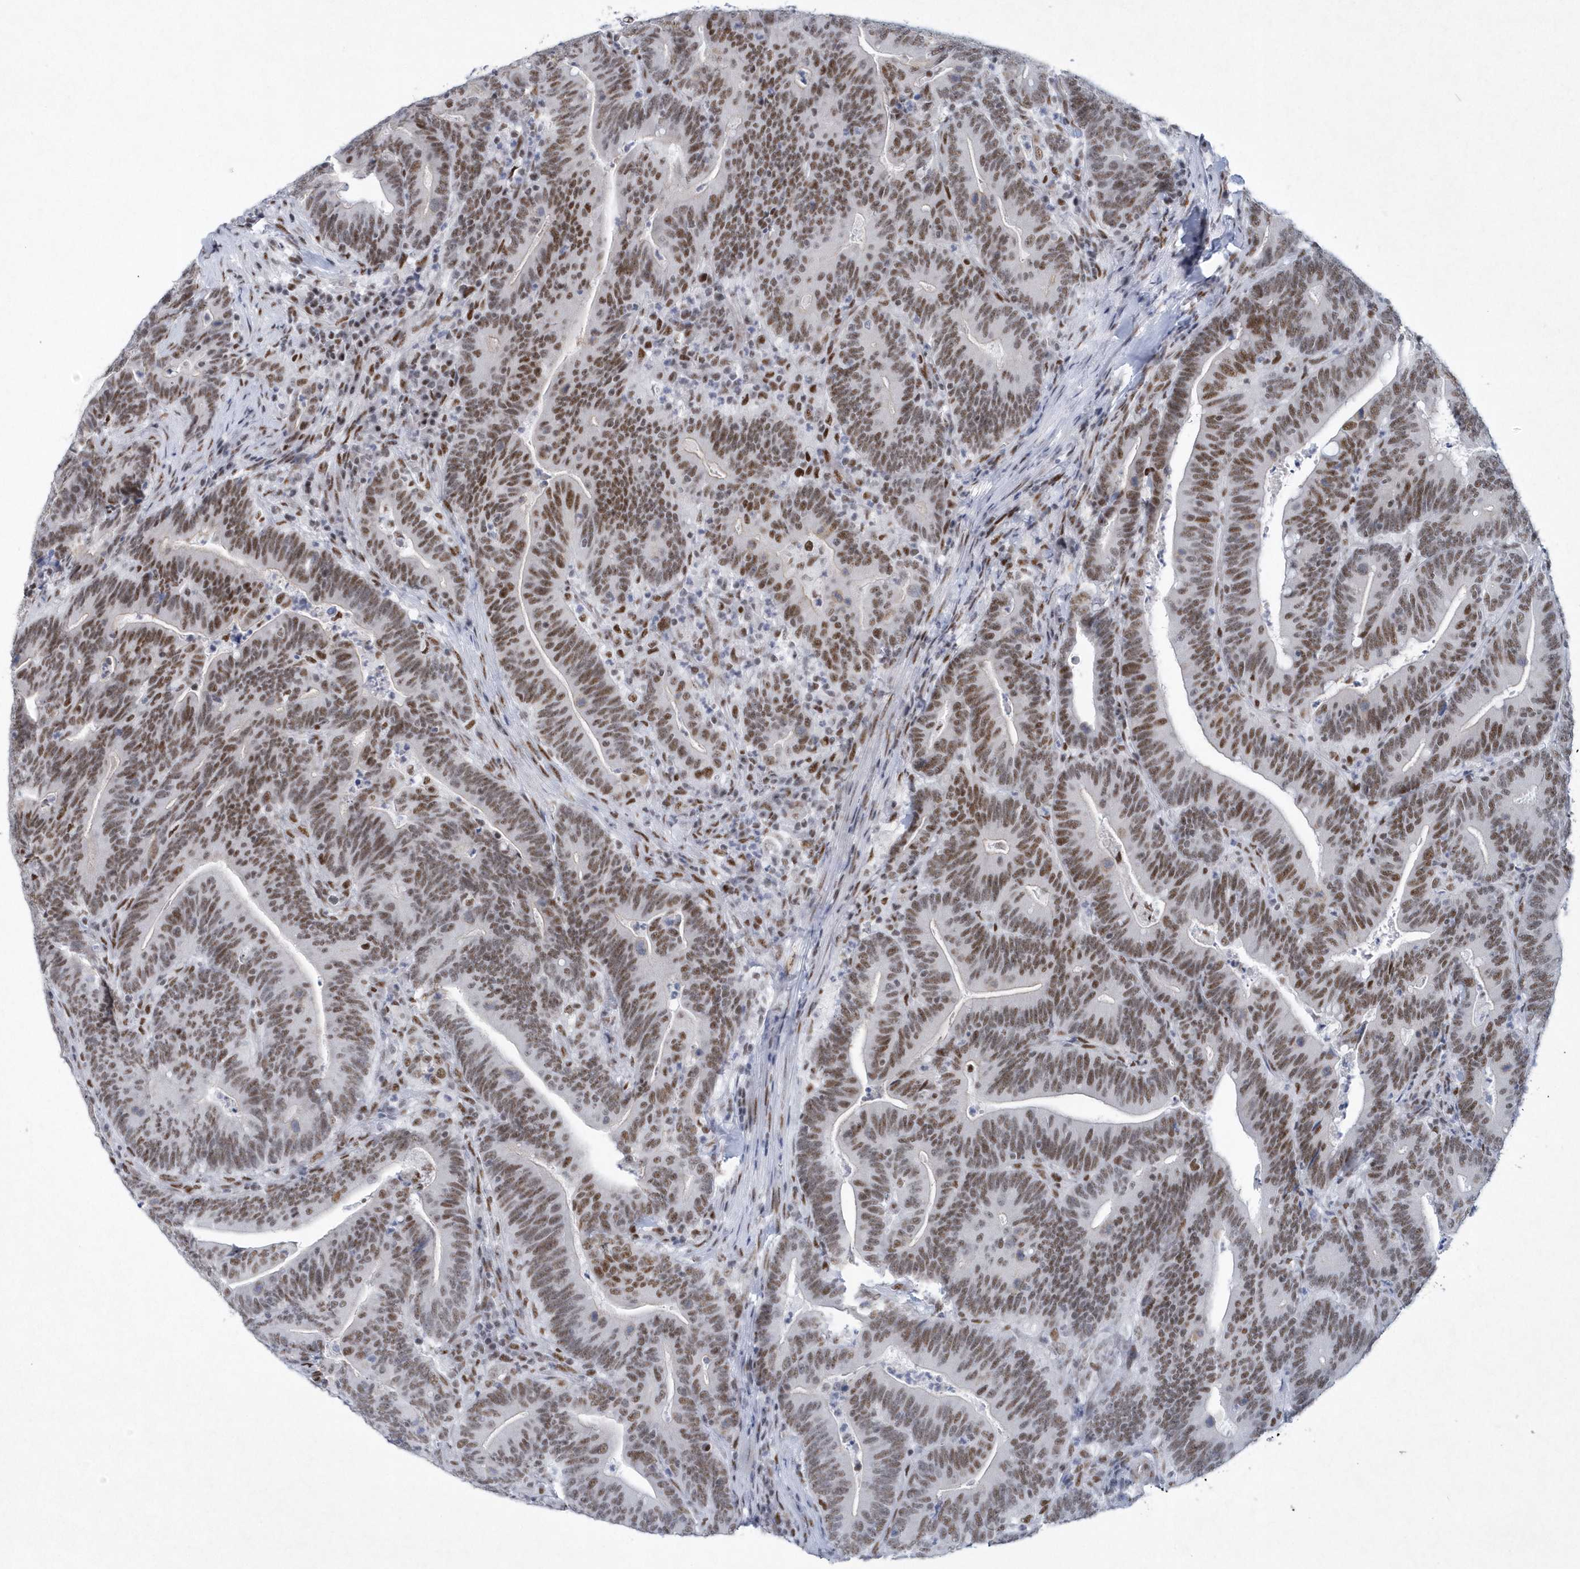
{"staining": {"intensity": "moderate", "quantity": ">75%", "location": "nuclear"}, "tissue": "colorectal cancer", "cell_type": "Tumor cells", "image_type": "cancer", "snomed": [{"axis": "morphology", "description": "Adenocarcinoma, NOS"}, {"axis": "topography", "description": "Colon"}], "caption": "Protein staining reveals moderate nuclear positivity in approximately >75% of tumor cells in adenocarcinoma (colorectal).", "gene": "DCLRE1A", "patient": {"sex": "female", "age": 67}}